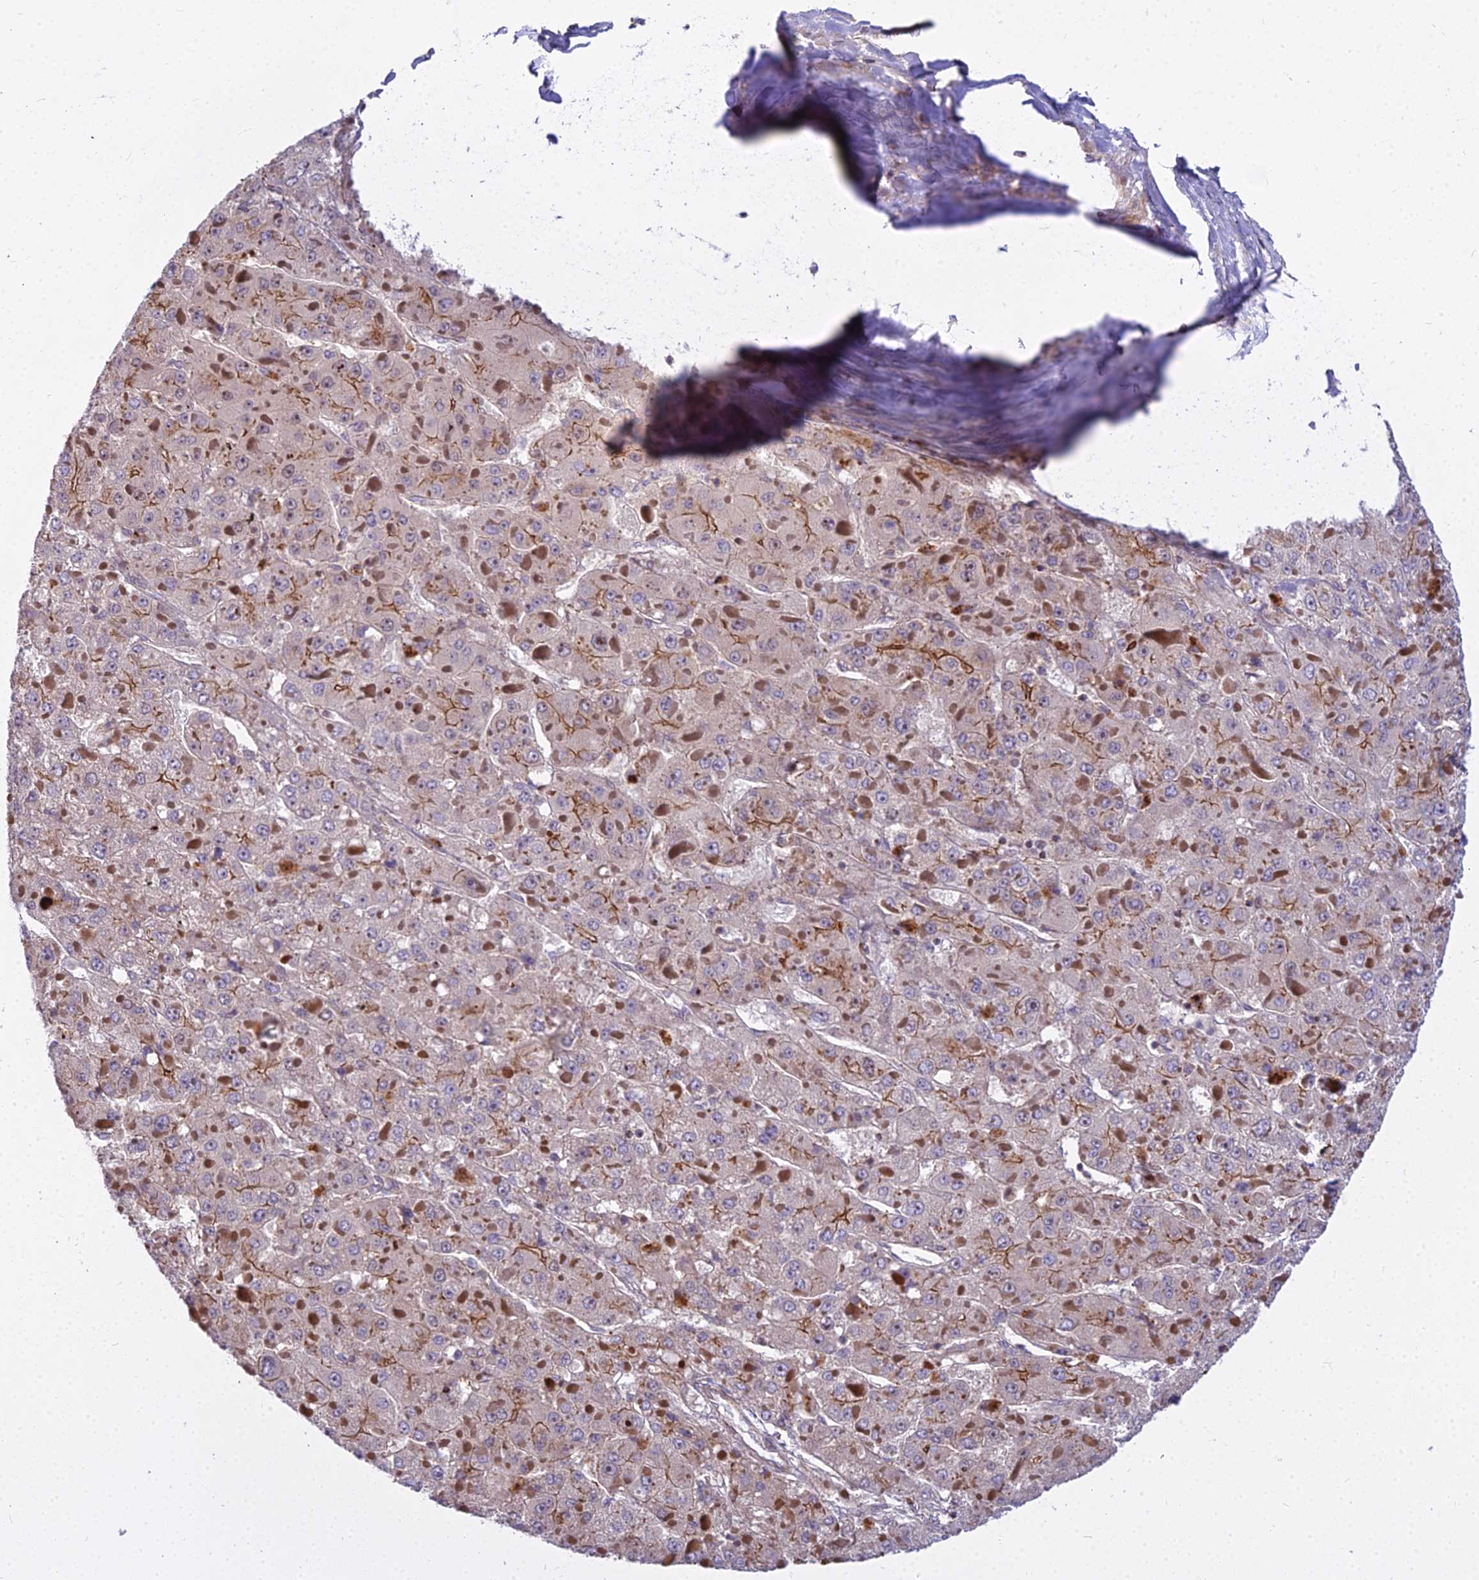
{"staining": {"intensity": "moderate", "quantity": "25%-75%", "location": "cytoplasmic/membranous"}, "tissue": "liver cancer", "cell_type": "Tumor cells", "image_type": "cancer", "snomed": [{"axis": "morphology", "description": "Carcinoma, Hepatocellular, NOS"}, {"axis": "topography", "description": "Liver"}], "caption": "Immunohistochemical staining of human liver hepatocellular carcinoma demonstrates medium levels of moderate cytoplasmic/membranous expression in about 25%-75% of tumor cells. (DAB IHC with brightfield microscopy, high magnification).", "gene": "GLYATL3", "patient": {"sex": "female", "age": 73}}